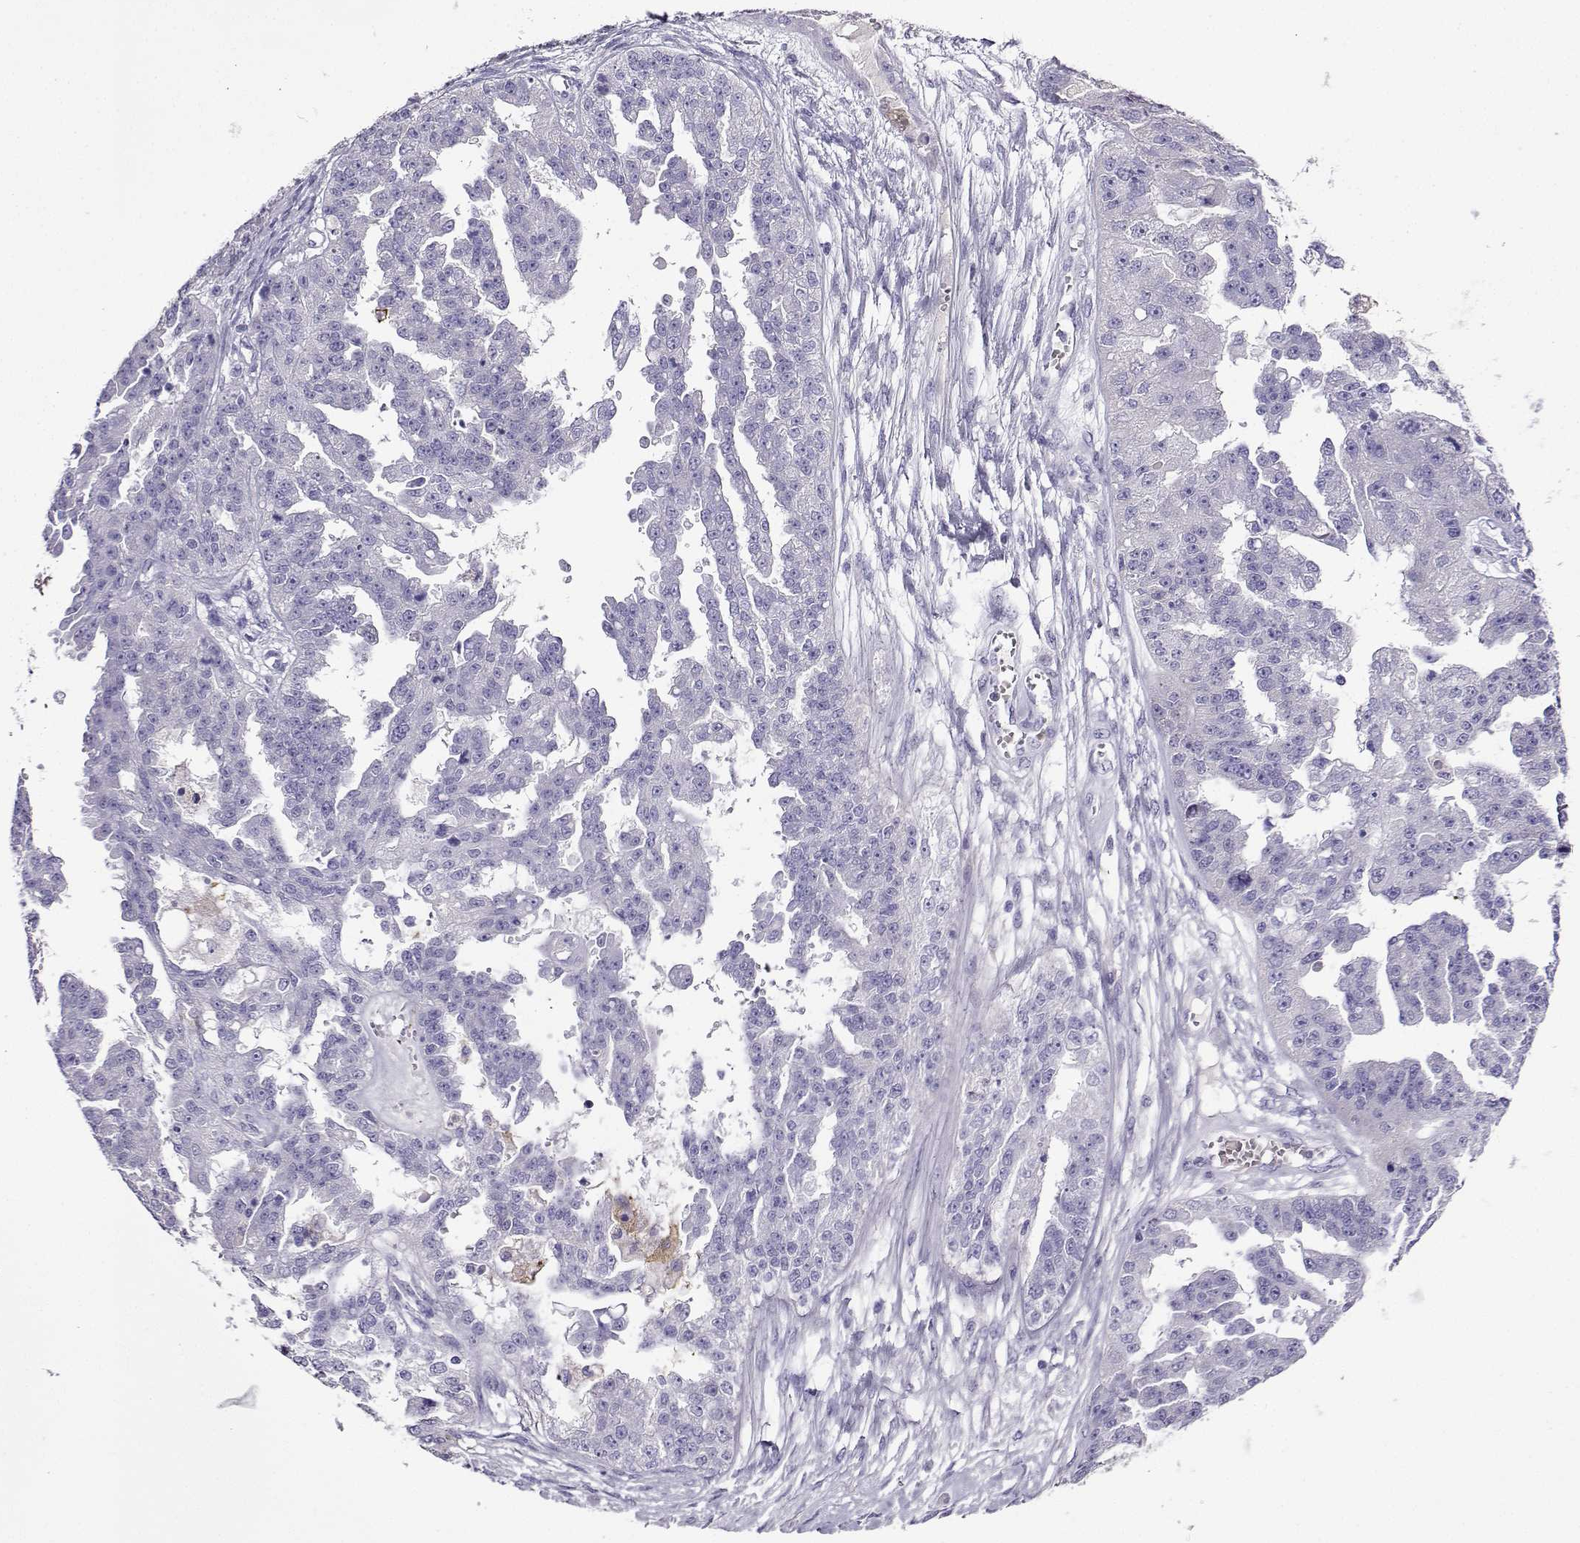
{"staining": {"intensity": "negative", "quantity": "none", "location": "none"}, "tissue": "ovarian cancer", "cell_type": "Tumor cells", "image_type": "cancer", "snomed": [{"axis": "morphology", "description": "Cystadenocarcinoma, serous, NOS"}, {"axis": "topography", "description": "Ovary"}], "caption": "DAB immunohistochemical staining of human ovarian serous cystadenocarcinoma exhibits no significant positivity in tumor cells. (DAB (3,3'-diaminobenzidine) immunohistochemistry (IHC), high magnification).", "gene": "LINGO1", "patient": {"sex": "female", "age": 58}}